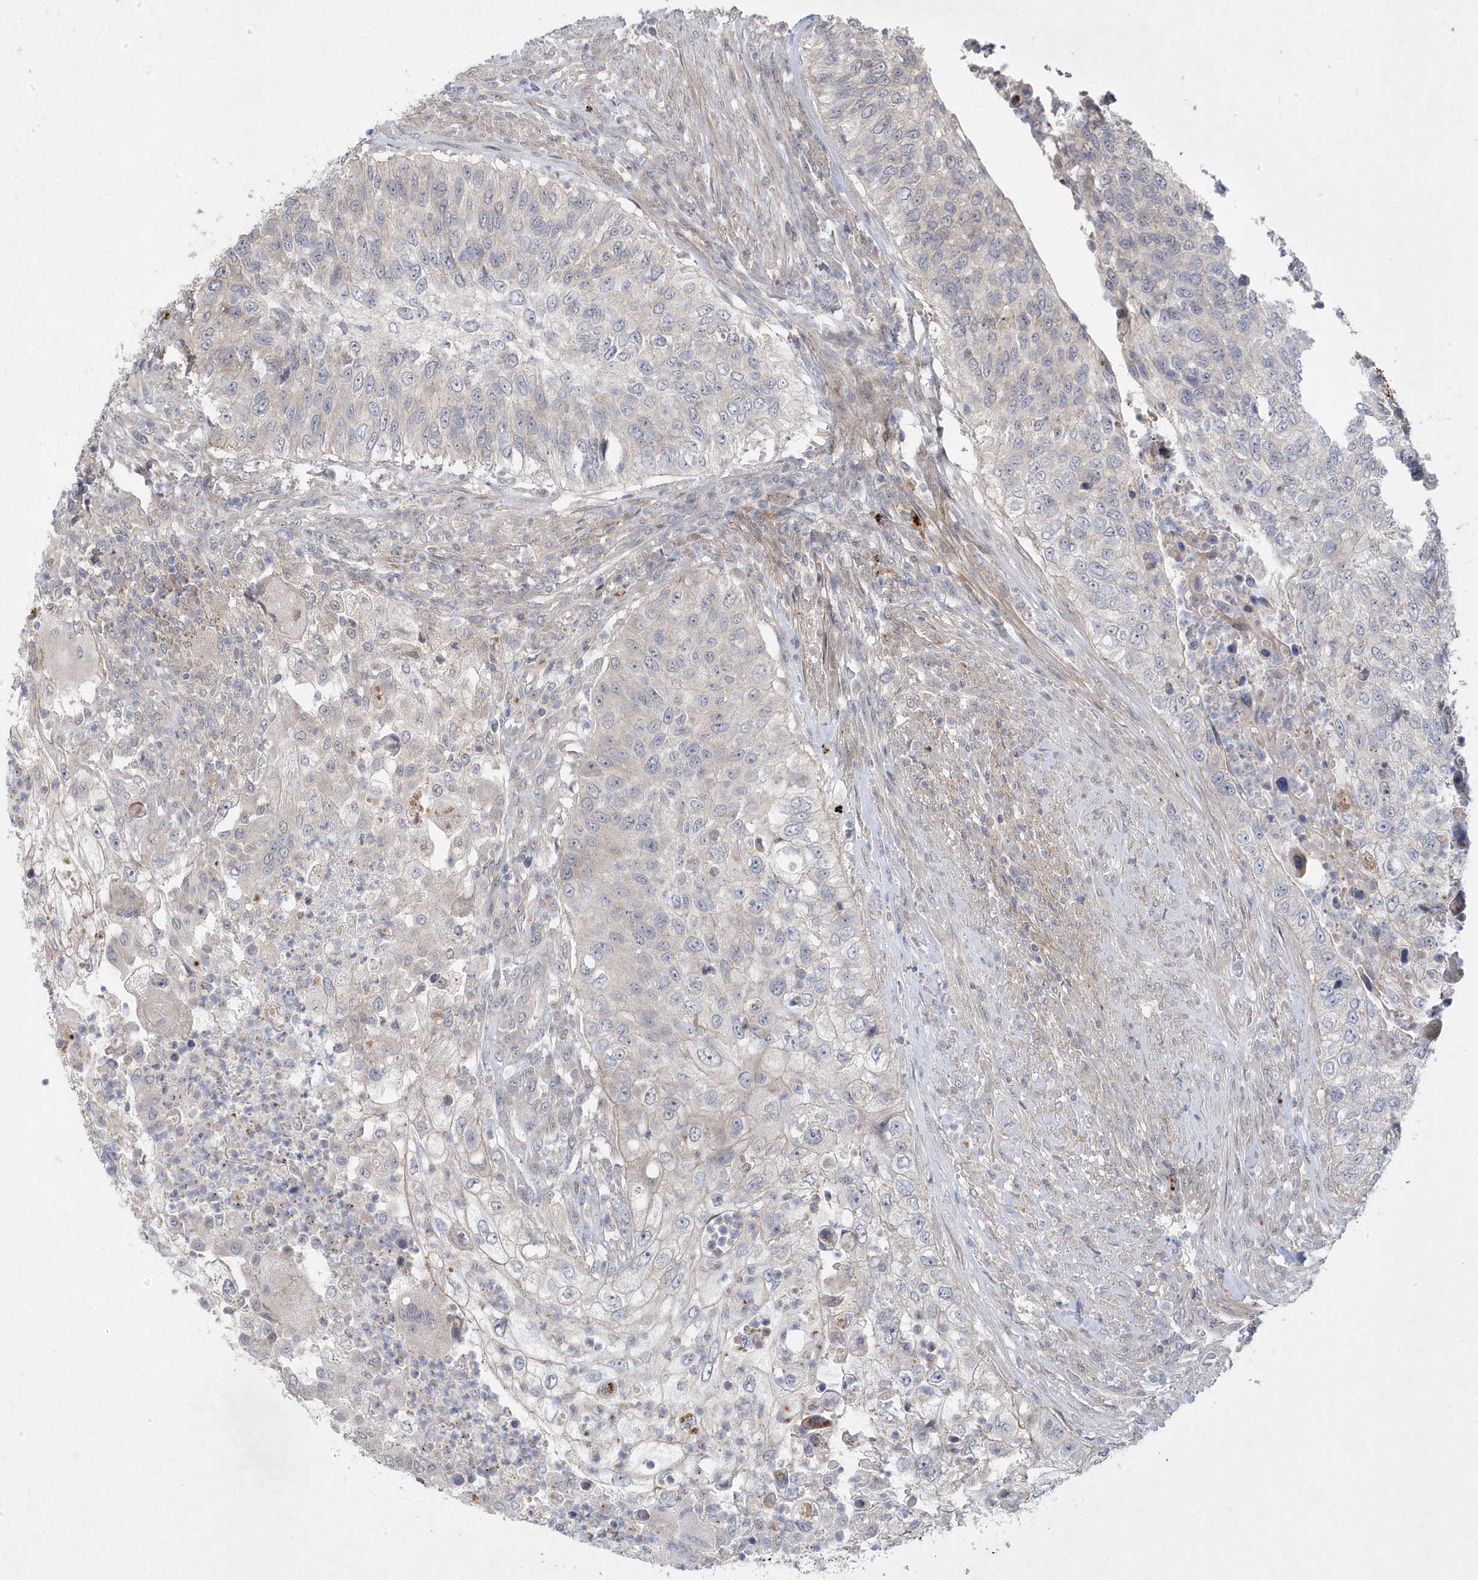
{"staining": {"intensity": "negative", "quantity": "none", "location": "none"}, "tissue": "urothelial cancer", "cell_type": "Tumor cells", "image_type": "cancer", "snomed": [{"axis": "morphology", "description": "Urothelial carcinoma, High grade"}, {"axis": "topography", "description": "Urinary bladder"}], "caption": "This is an immunohistochemistry photomicrograph of high-grade urothelial carcinoma. There is no expression in tumor cells.", "gene": "ANAPC1", "patient": {"sex": "female", "age": 60}}